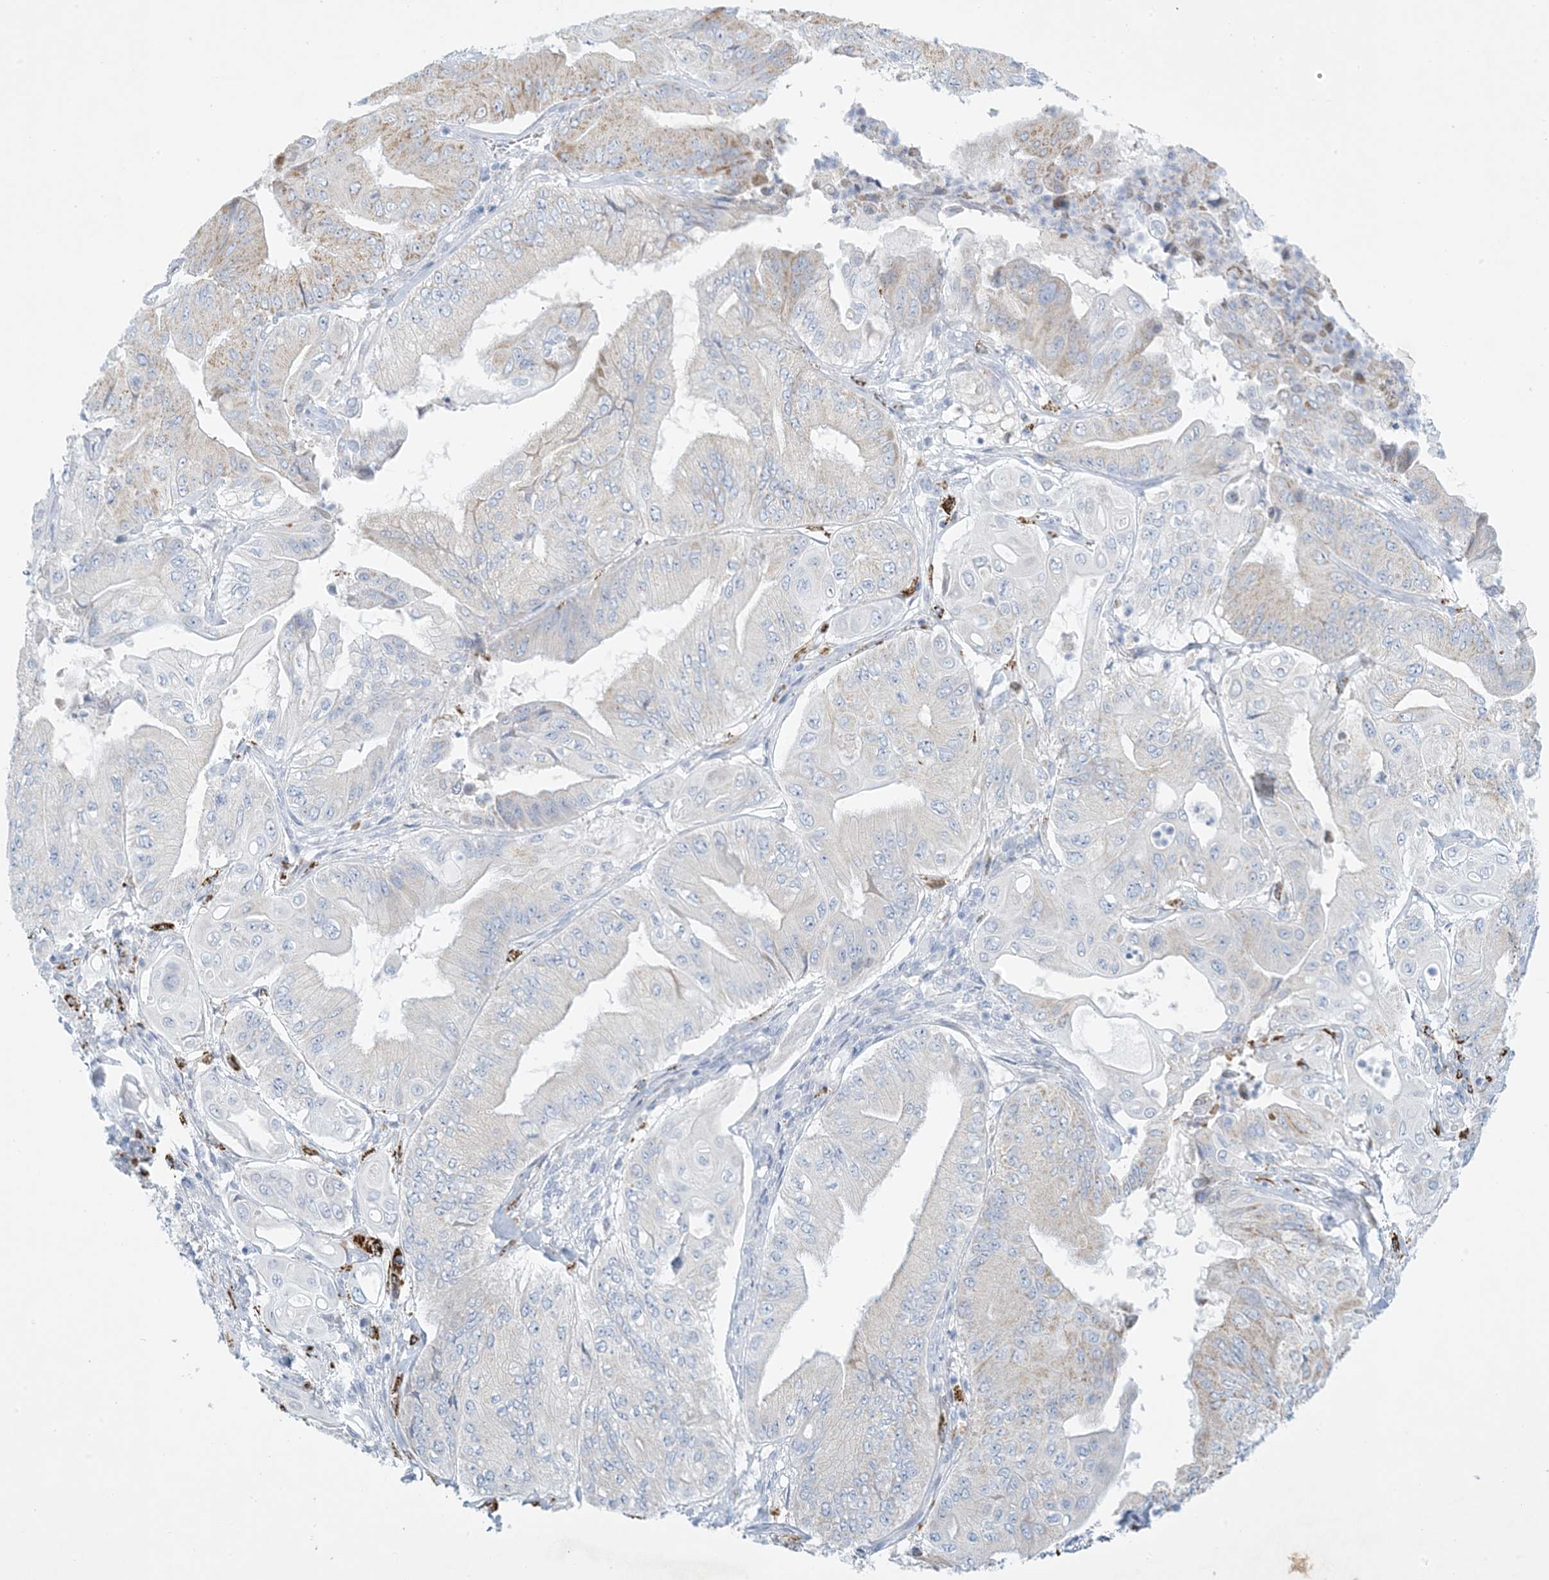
{"staining": {"intensity": "weak", "quantity": "<25%", "location": "cytoplasmic/membranous"}, "tissue": "pancreatic cancer", "cell_type": "Tumor cells", "image_type": "cancer", "snomed": [{"axis": "morphology", "description": "Adenocarcinoma, NOS"}, {"axis": "topography", "description": "Pancreas"}], "caption": "IHC of pancreatic cancer (adenocarcinoma) shows no expression in tumor cells.", "gene": "ZDHHC4", "patient": {"sex": "female", "age": 77}}